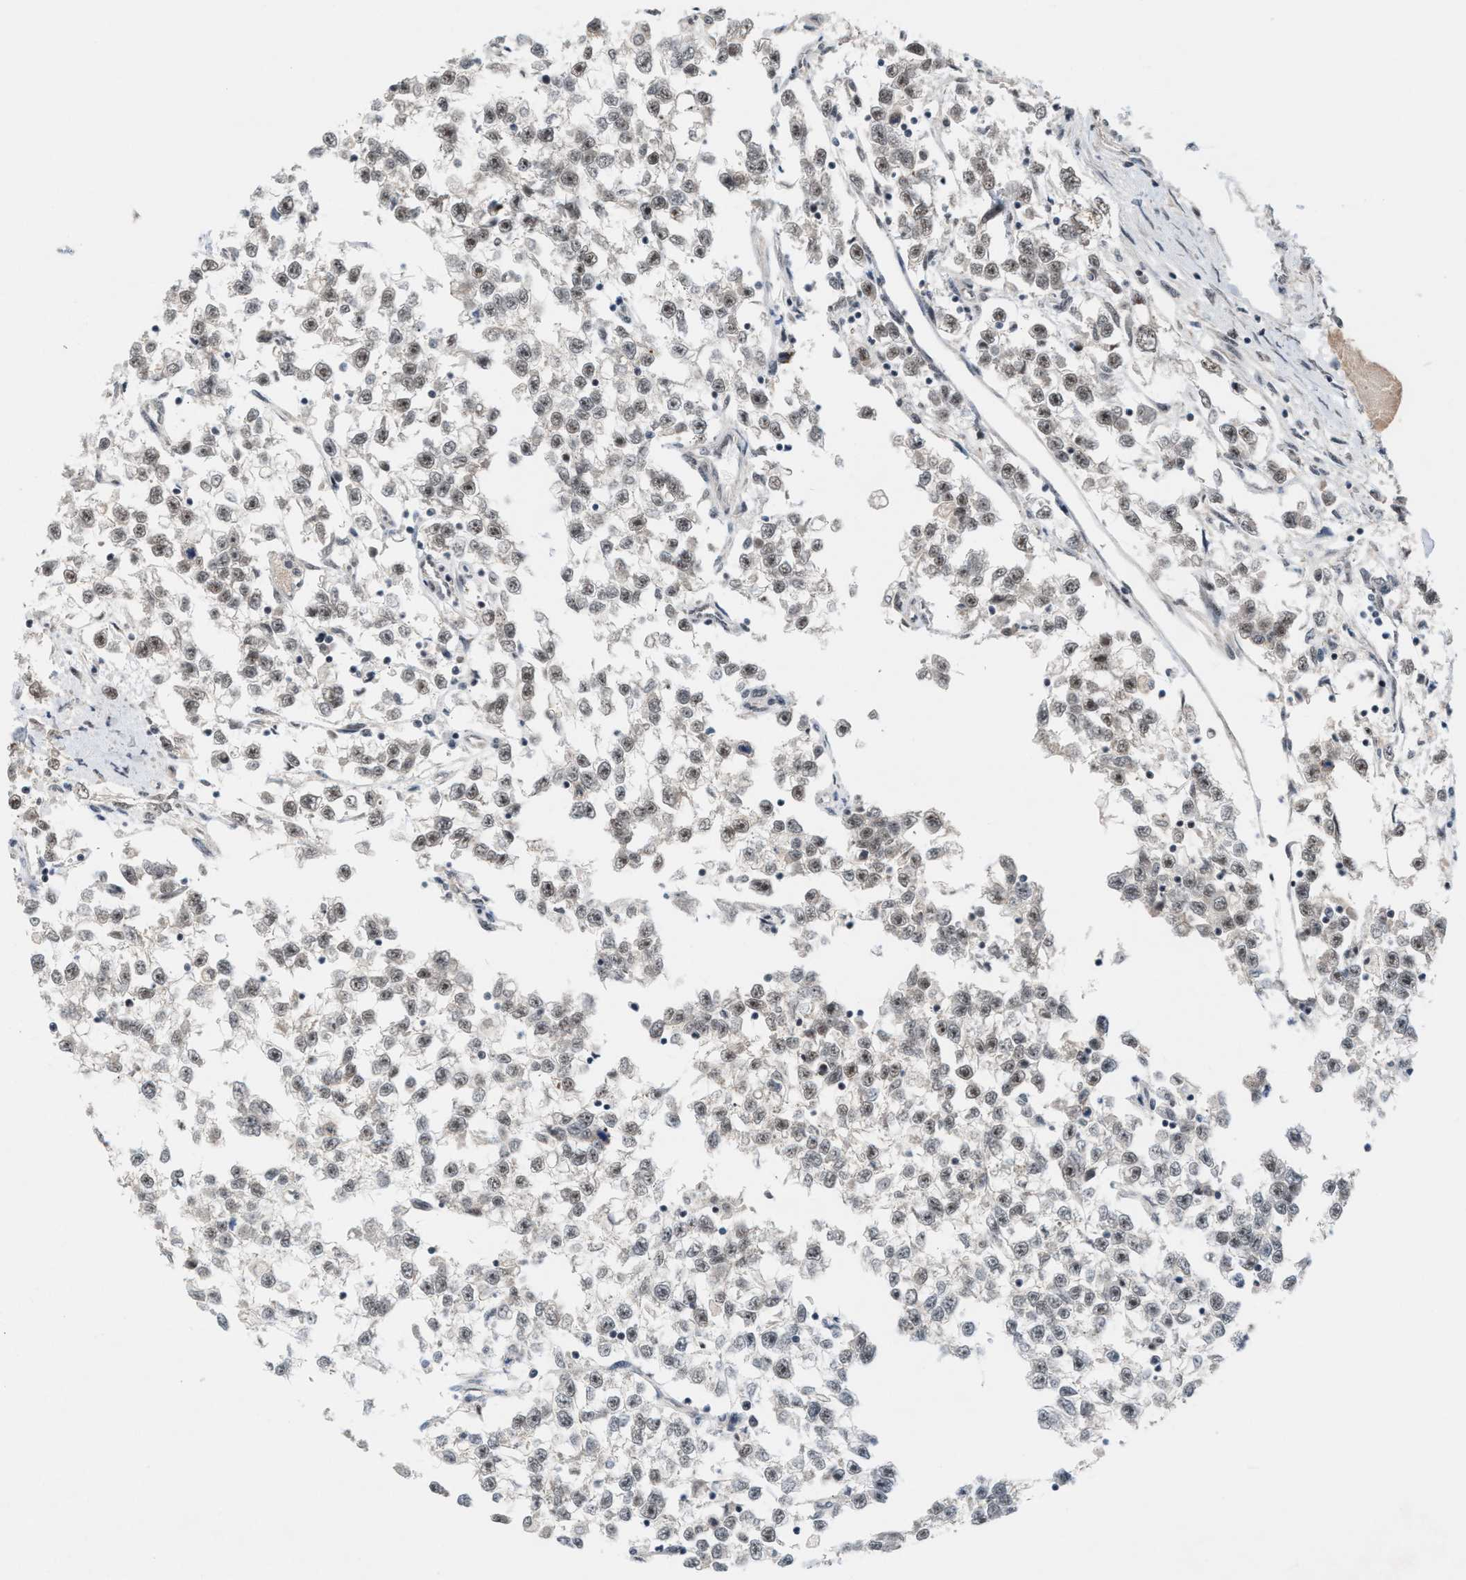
{"staining": {"intensity": "weak", "quantity": ">75%", "location": "nuclear"}, "tissue": "testis cancer", "cell_type": "Tumor cells", "image_type": "cancer", "snomed": [{"axis": "morphology", "description": "Seminoma, NOS"}, {"axis": "morphology", "description": "Carcinoma, Embryonal, NOS"}, {"axis": "topography", "description": "Testis"}], "caption": "High-power microscopy captured an IHC photomicrograph of seminoma (testis), revealing weak nuclear staining in approximately >75% of tumor cells.", "gene": "PRPF4", "patient": {"sex": "male", "age": 51}}